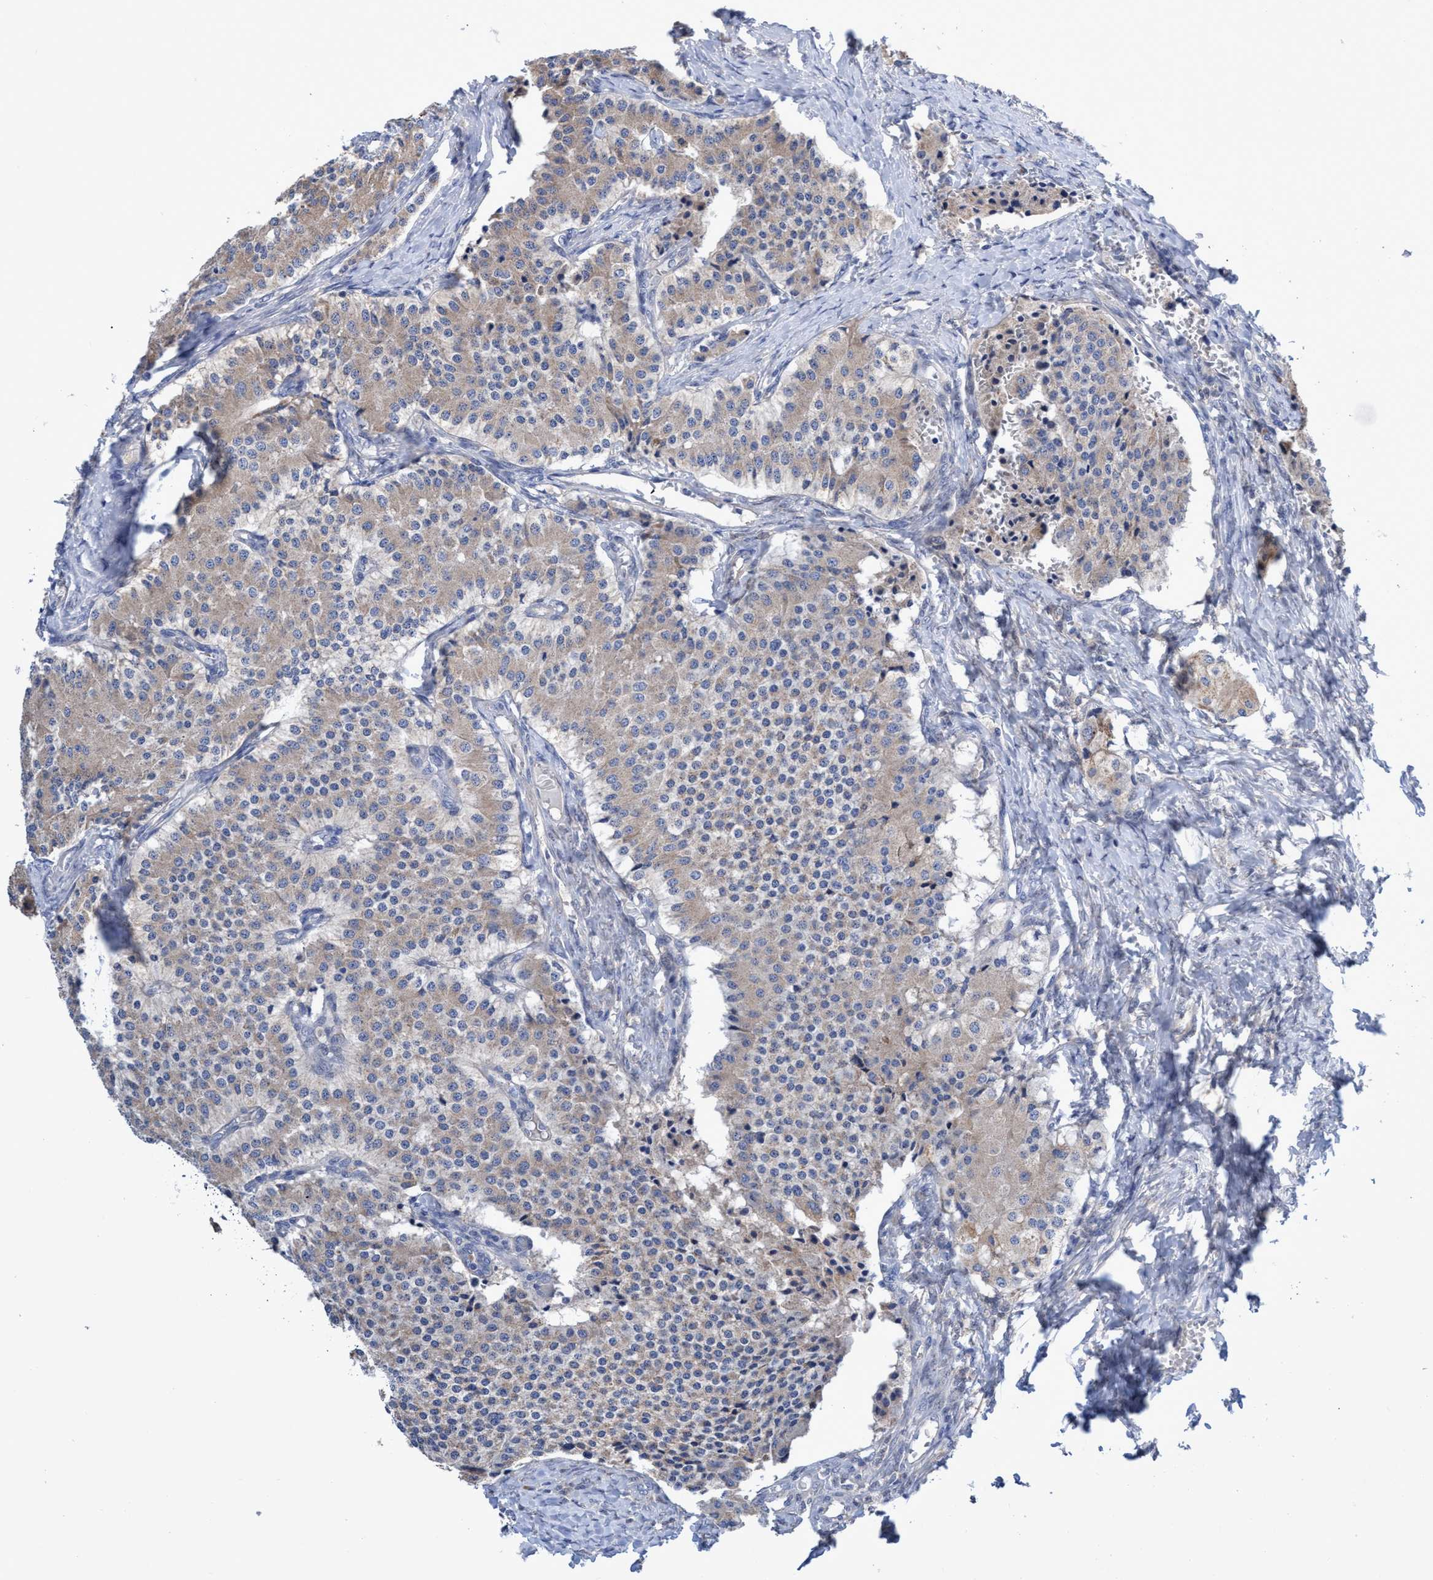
{"staining": {"intensity": "weak", "quantity": "25%-75%", "location": "cytoplasmic/membranous"}, "tissue": "carcinoid", "cell_type": "Tumor cells", "image_type": "cancer", "snomed": [{"axis": "morphology", "description": "Carcinoid, malignant, NOS"}, {"axis": "topography", "description": "Colon"}], "caption": "DAB immunohistochemical staining of human carcinoid (malignant) exhibits weak cytoplasmic/membranous protein staining in about 25%-75% of tumor cells. The staining was performed using DAB (3,3'-diaminobenzidine), with brown indicating positive protein expression. Nuclei are stained blue with hematoxylin.", "gene": "SVEP1", "patient": {"sex": "female", "age": 52}}